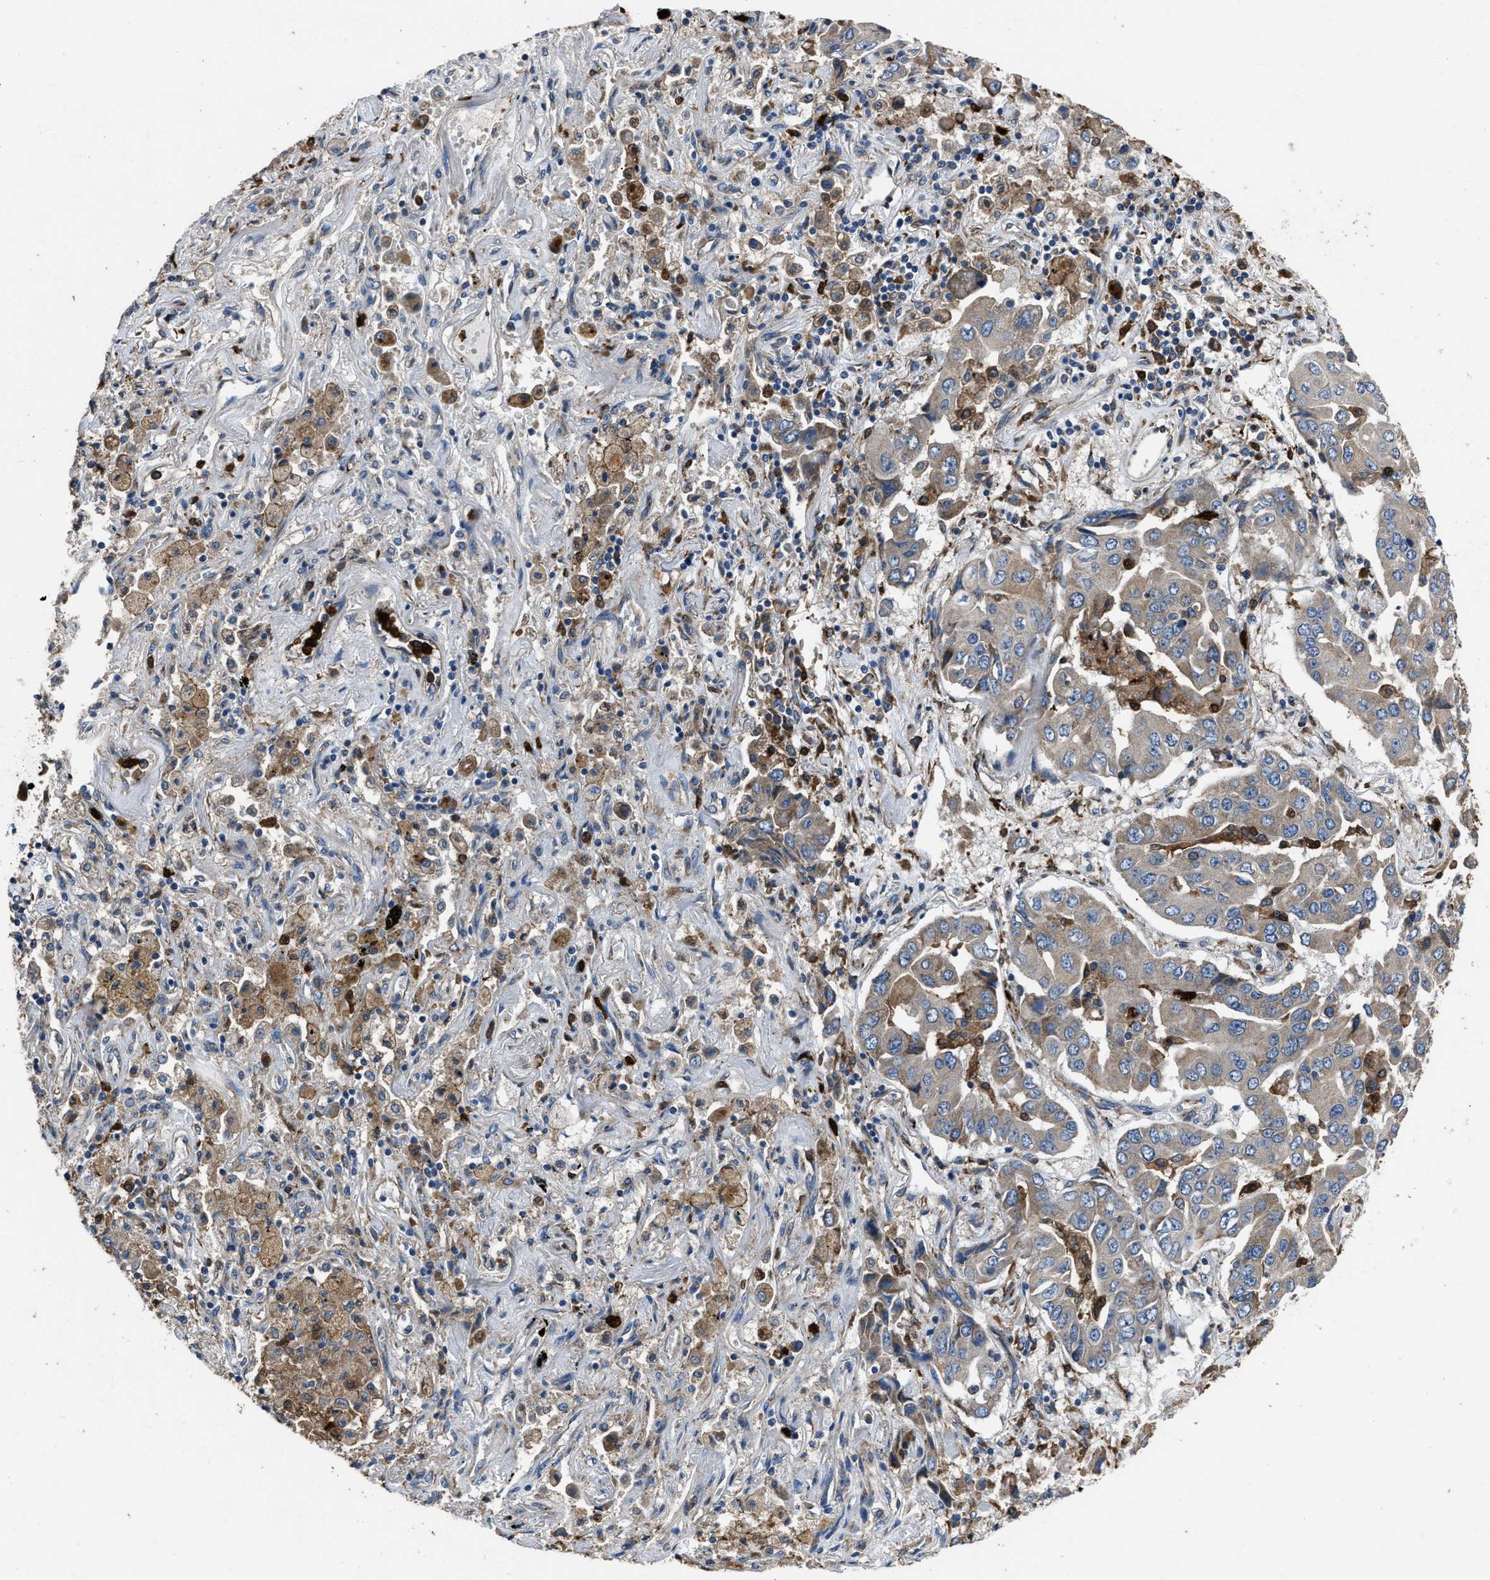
{"staining": {"intensity": "weak", "quantity": ">75%", "location": "cytoplasmic/membranous"}, "tissue": "lung cancer", "cell_type": "Tumor cells", "image_type": "cancer", "snomed": [{"axis": "morphology", "description": "Adenocarcinoma, NOS"}, {"axis": "topography", "description": "Lung"}], "caption": "Protein staining exhibits weak cytoplasmic/membranous expression in approximately >75% of tumor cells in adenocarcinoma (lung).", "gene": "ANGPT1", "patient": {"sex": "female", "age": 65}}